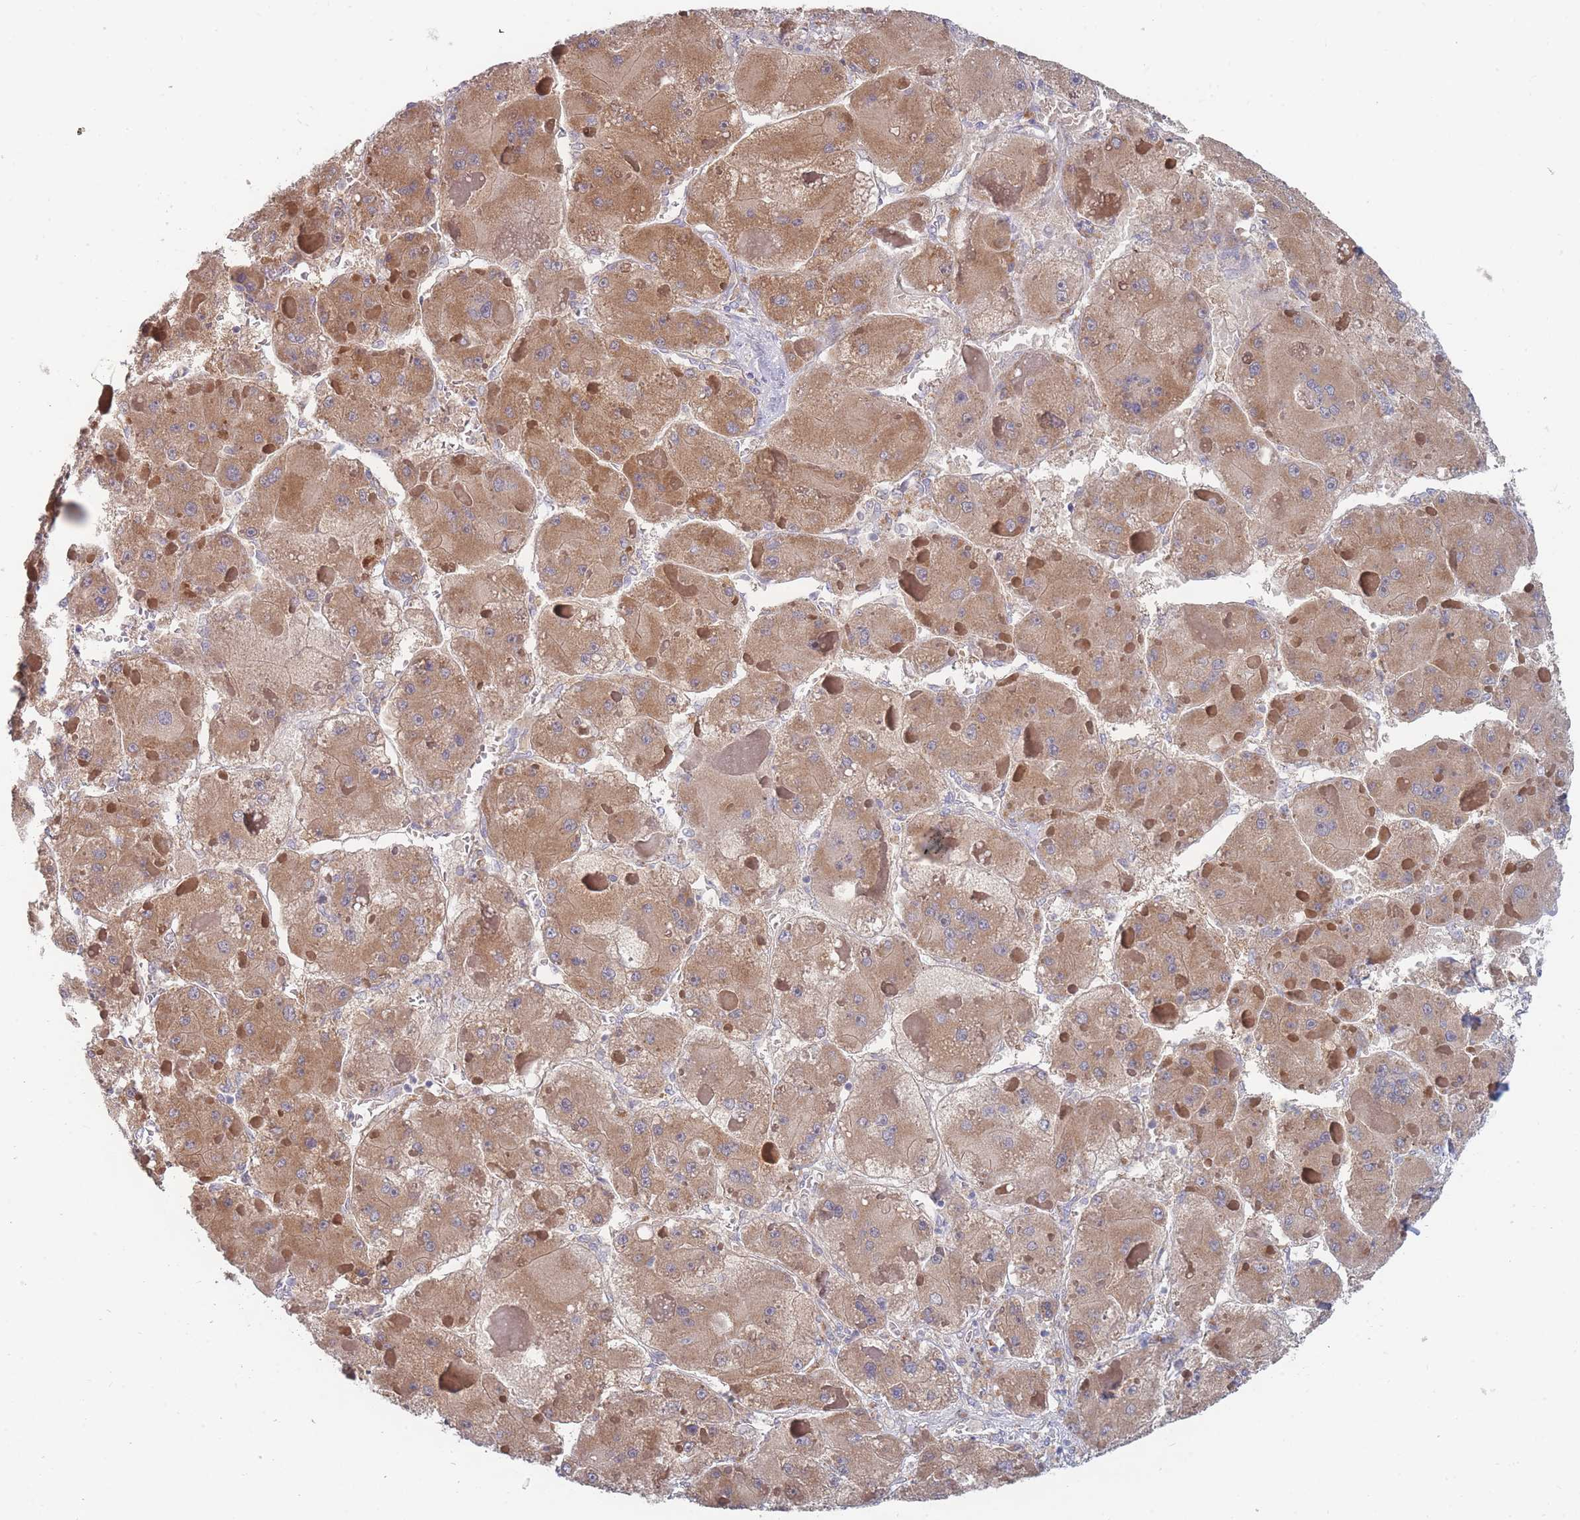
{"staining": {"intensity": "moderate", "quantity": ">75%", "location": "cytoplasmic/membranous"}, "tissue": "liver cancer", "cell_type": "Tumor cells", "image_type": "cancer", "snomed": [{"axis": "morphology", "description": "Carcinoma, Hepatocellular, NOS"}, {"axis": "topography", "description": "Liver"}], "caption": "A photomicrograph of human liver cancer (hepatocellular carcinoma) stained for a protein displays moderate cytoplasmic/membranous brown staining in tumor cells.", "gene": "NUB1", "patient": {"sex": "female", "age": 73}}